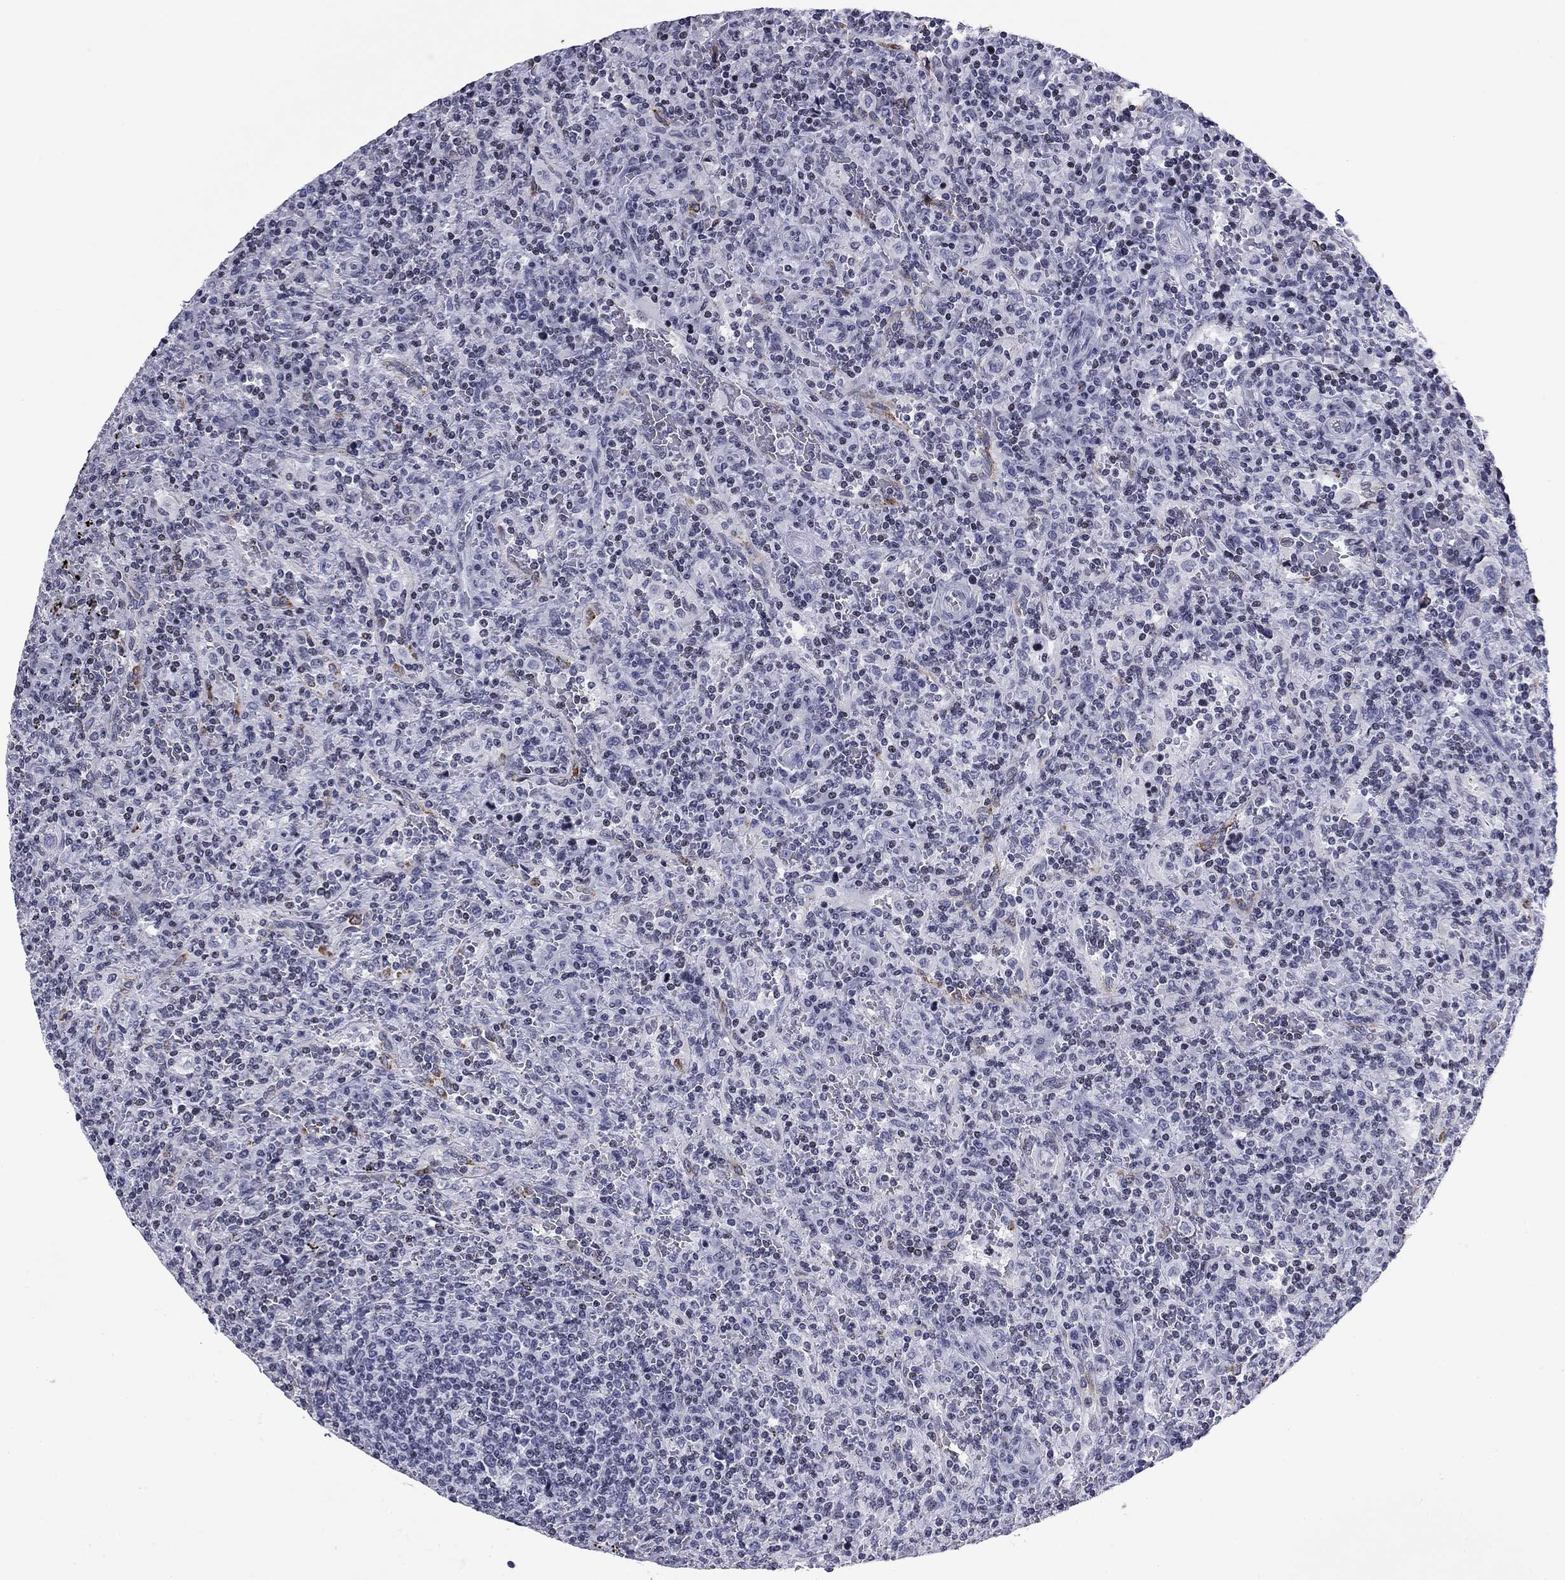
{"staining": {"intensity": "negative", "quantity": "none", "location": "none"}, "tissue": "lymphoma", "cell_type": "Tumor cells", "image_type": "cancer", "snomed": [{"axis": "morphology", "description": "Malignant lymphoma, non-Hodgkin's type, Low grade"}, {"axis": "topography", "description": "Spleen"}], "caption": "DAB immunohistochemical staining of human lymphoma exhibits no significant staining in tumor cells.", "gene": "CCDC144A", "patient": {"sex": "male", "age": 62}}